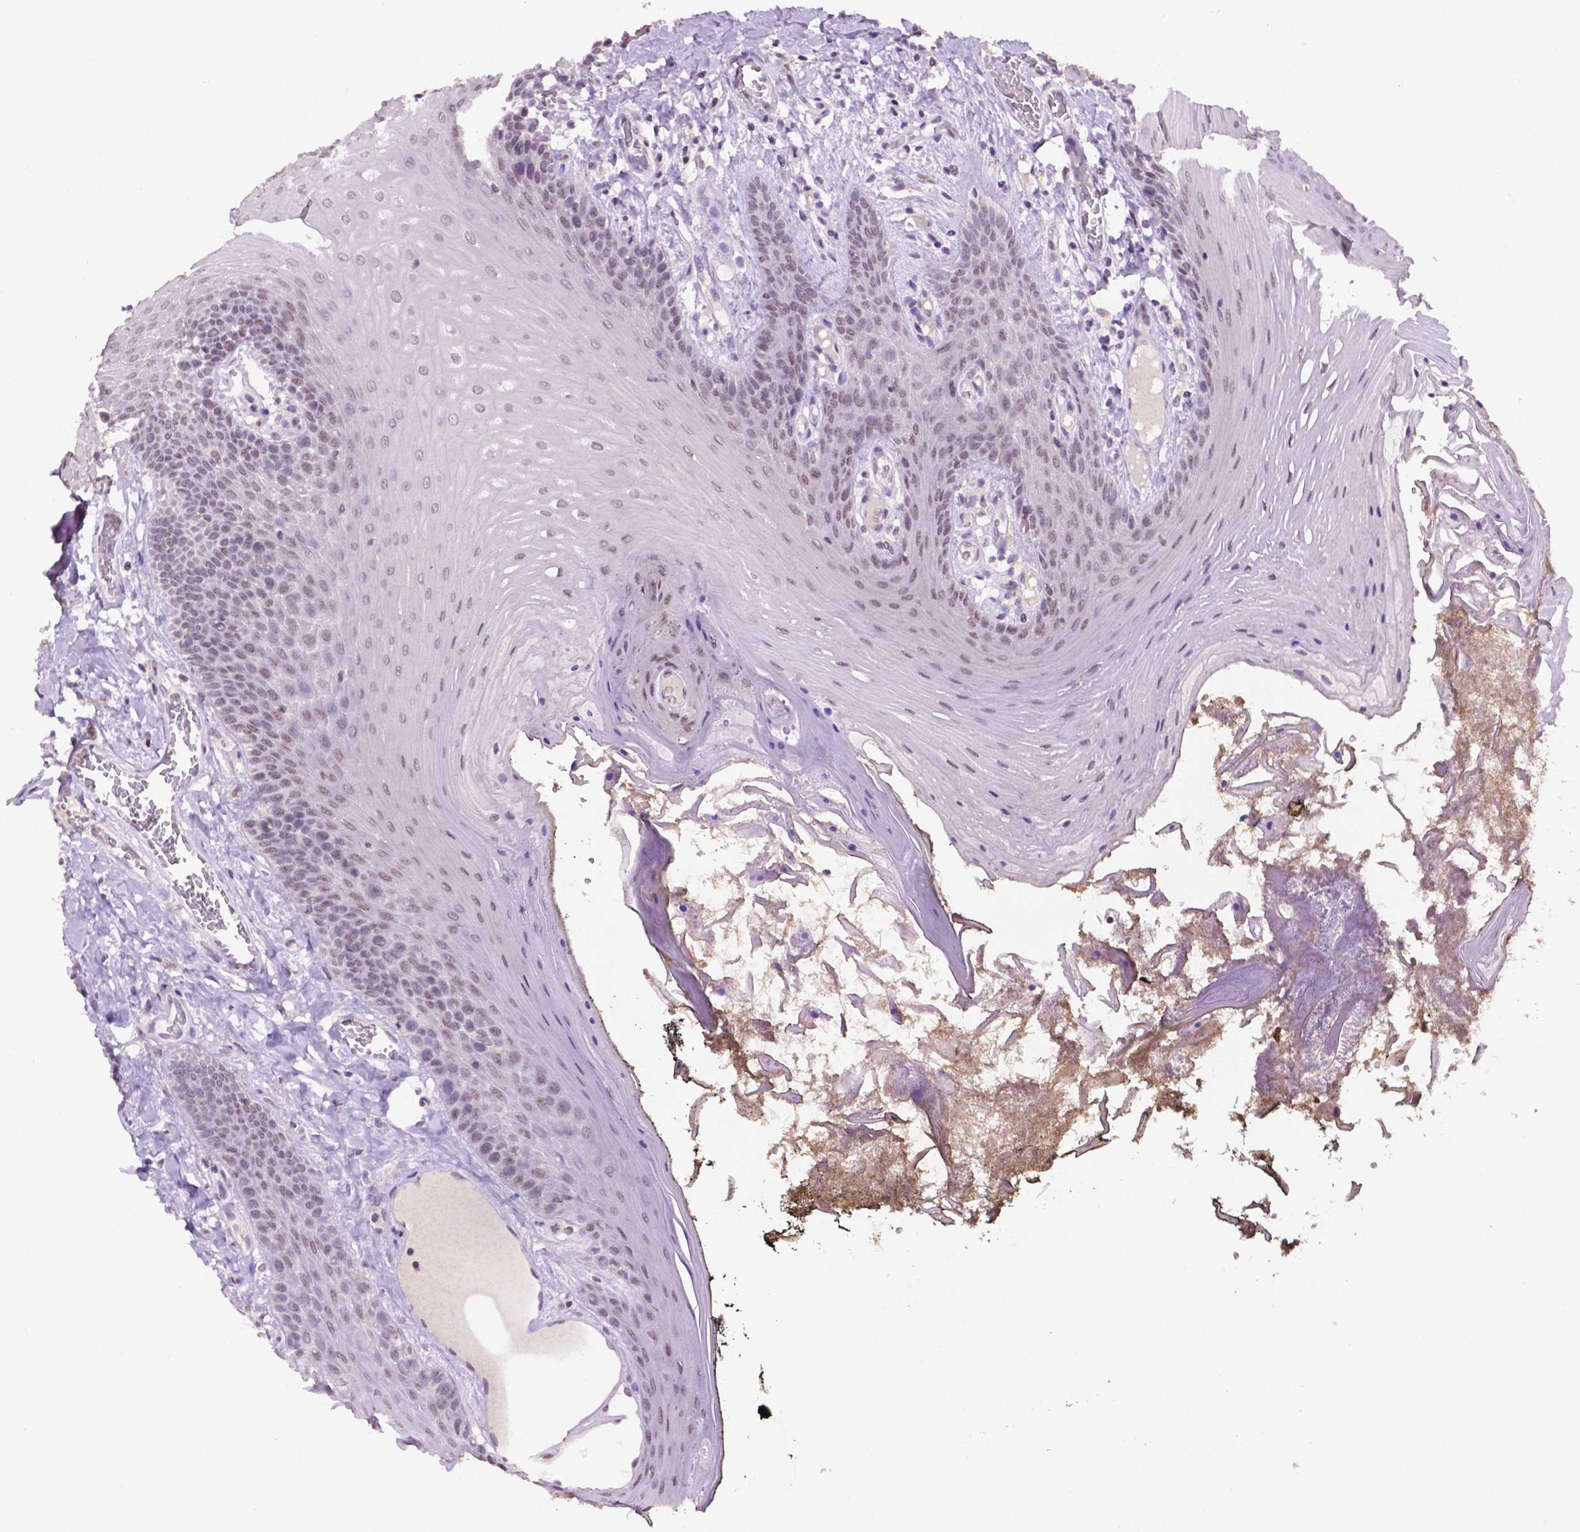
{"staining": {"intensity": "weak", "quantity": ">75%", "location": "nuclear"}, "tissue": "oral mucosa", "cell_type": "Squamous epithelial cells", "image_type": "normal", "snomed": [{"axis": "morphology", "description": "Normal tissue, NOS"}, {"axis": "topography", "description": "Oral tissue"}], "caption": "Brown immunohistochemical staining in normal human oral mucosa reveals weak nuclear expression in about >75% of squamous epithelial cells.", "gene": "PTPN6", "patient": {"sex": "male", "age": 9}}